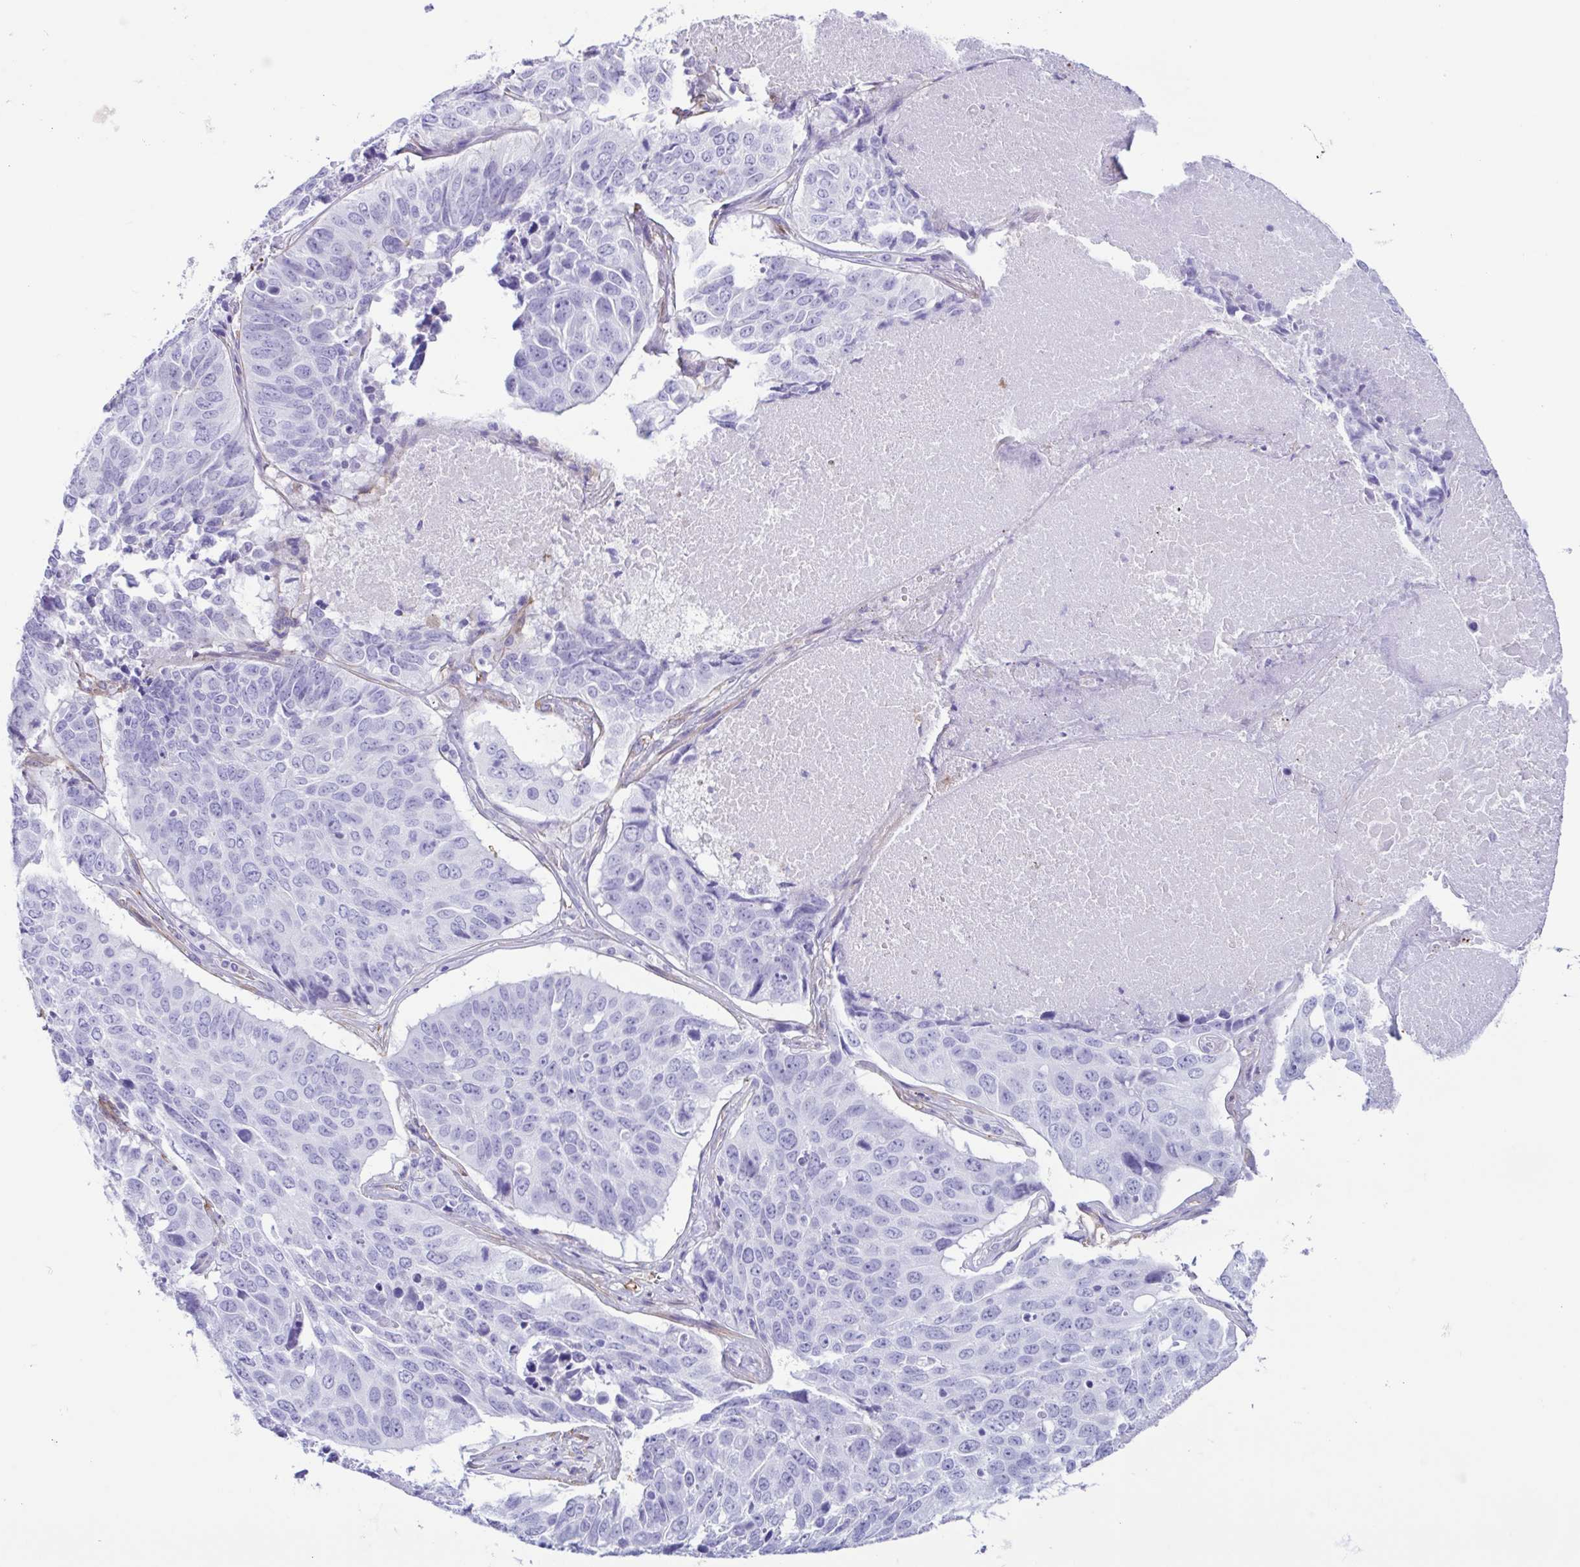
{"staining": {"intensity": "negative", "quantity": "none", "location": "none"}, "tissue": "lung cancer", "cell_type": "Tumor cells", "image_type": "cancer", "snomed": [{"axis": "morphology", "description": "Normal tissue, NOS"}, {"axis": "morphology", "description": "Squamous cell carcinoma, NOS"}, {"axis": "topography", "description": "Bronchus"}, {"axis": "topography", "description": "Lung"}], "caption": "There is no significant expression in tumor cells of lung squamous cell carcinoma.", "gene": "CYP11B1", "patient": {"sex": "male", "age": 64}}